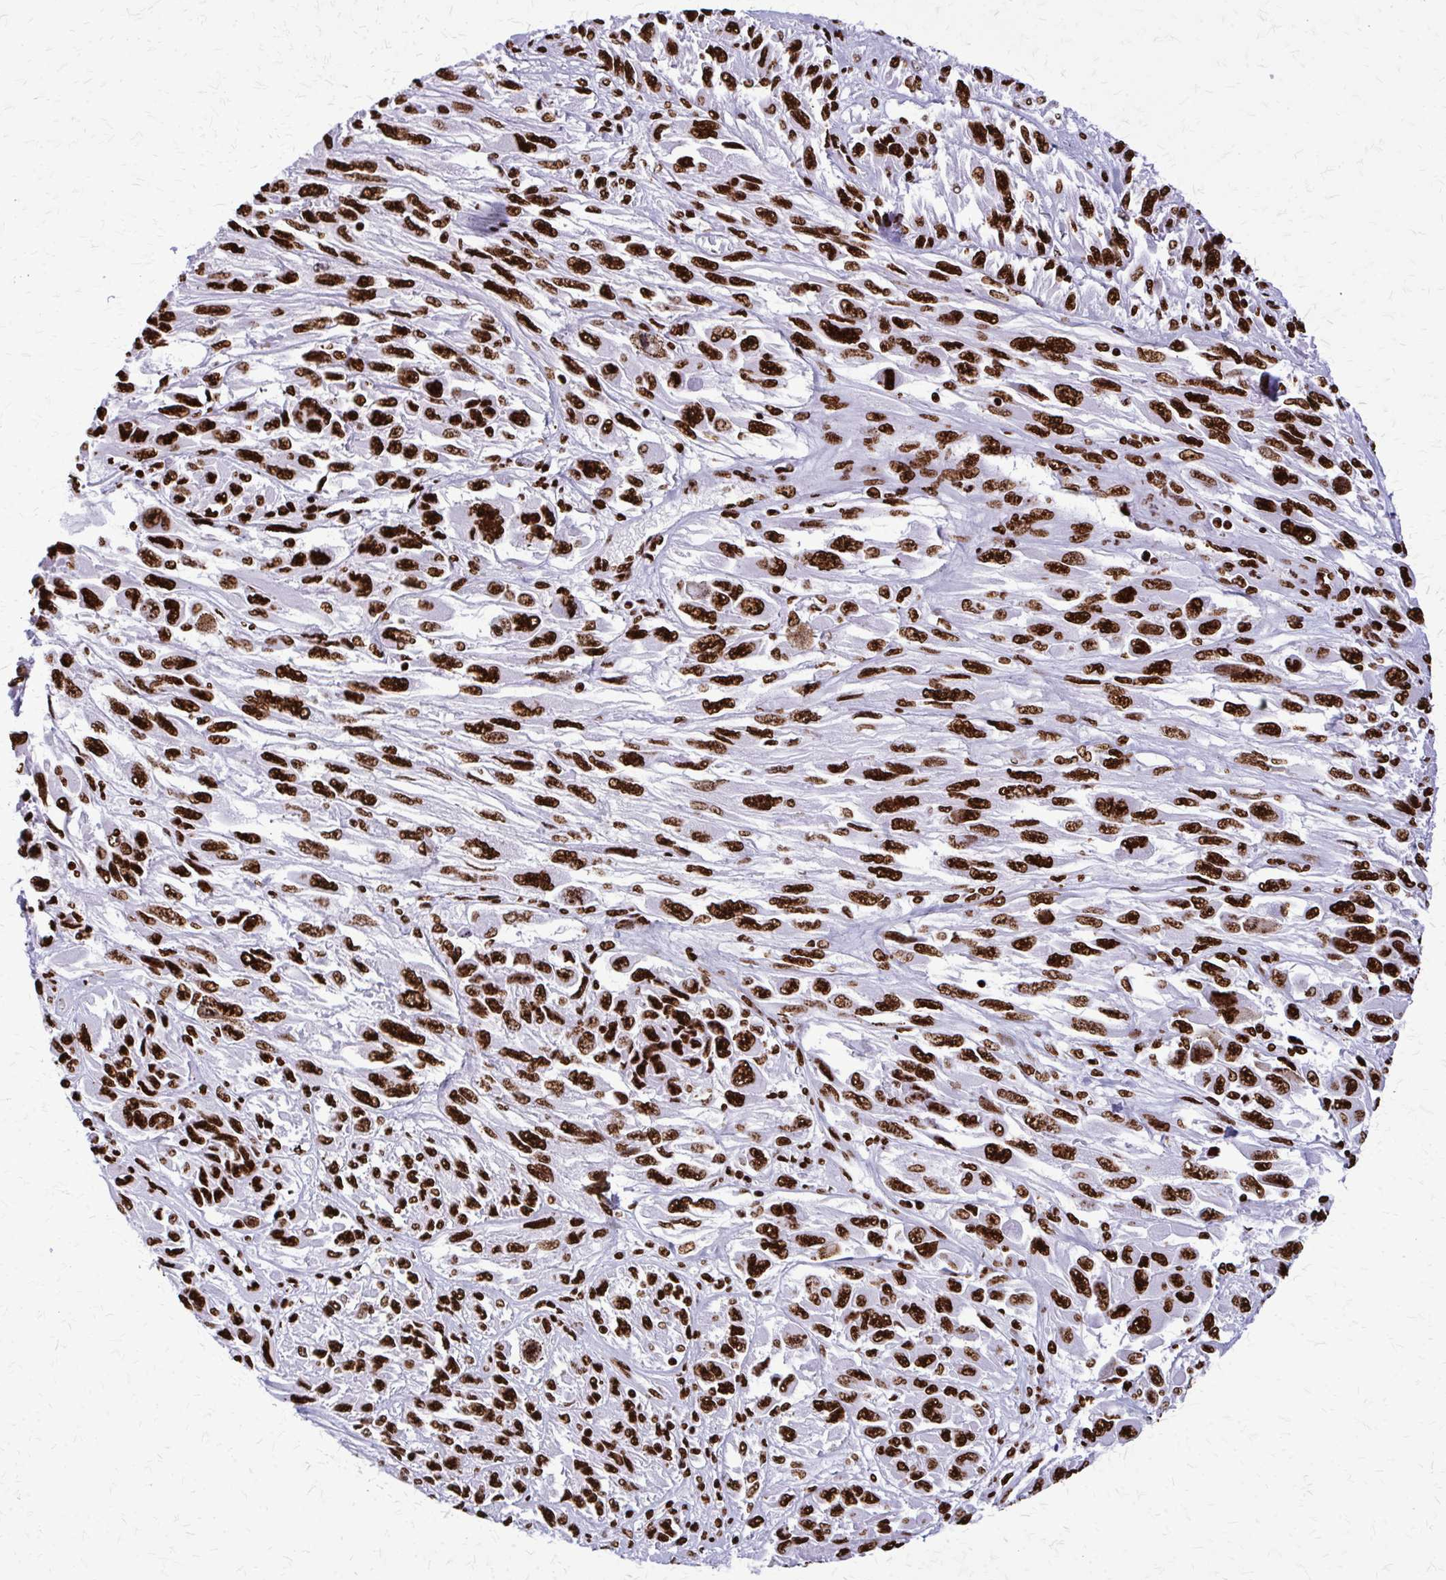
{"staining": {"intensity": "strong", "quantity": ">75%", "location": "nuclear"}, "tissue": "melanoma", "cell_type": "Tumor cells", "image_type": "cancer", "snomed": [{"axis": "morphology", "description": "Malignant melanoma, NOS"}, {"axis": "topography", "description": "Skin"}], "caption": "Protein expression analysis of human malignant melanoma reveals strong nuclear staining in approximately >75% of tumor cells. (DAB = brown stain, brightfield microscopy at high magnification).", "gene": "SFPQ", "patient": {"sex": "female", "age": 91}}